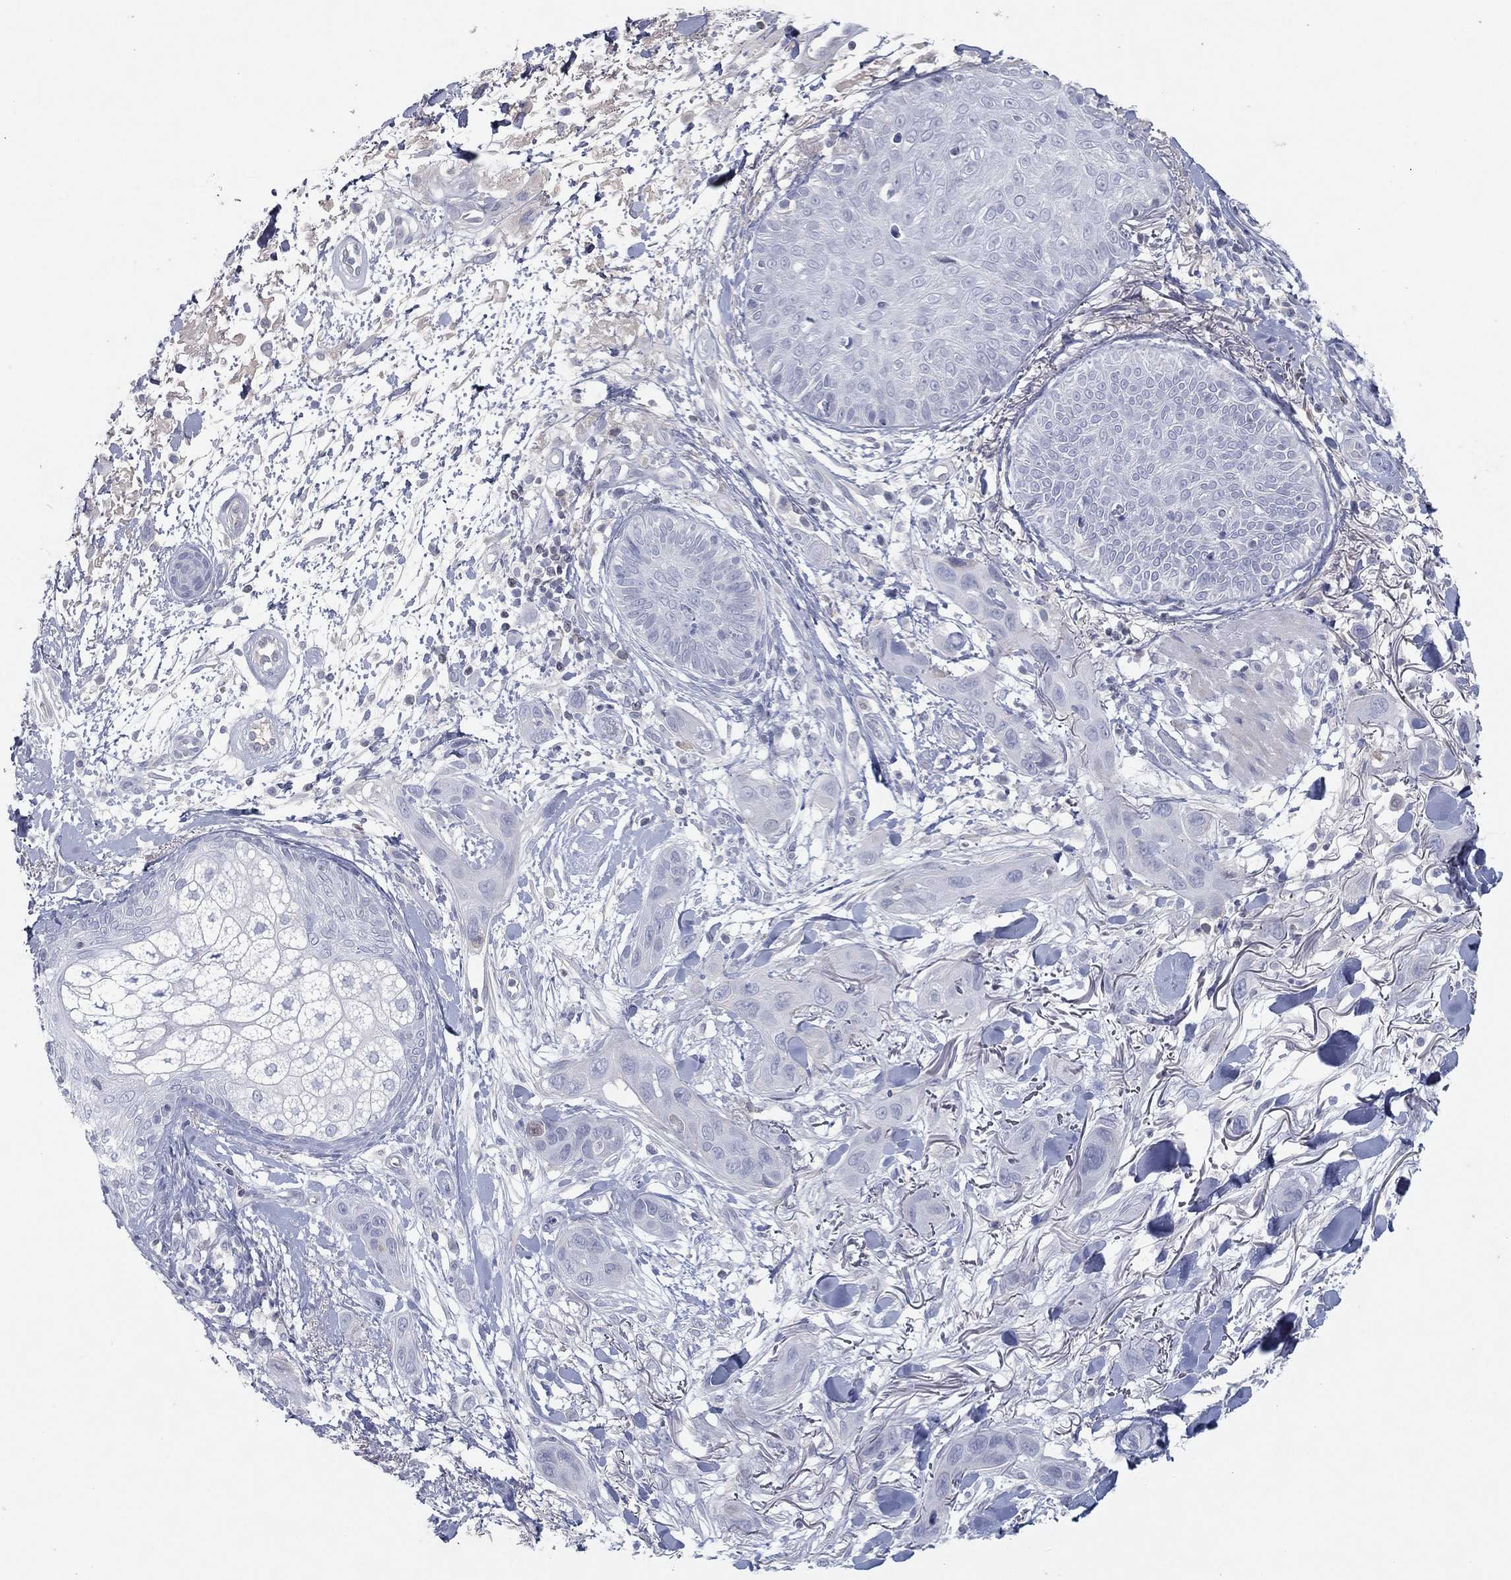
{"staining": {"intensity": "negative", "quantity": "none", "location": "none"}, "tissue": "skin cancer", "cell_type": "Tumor cells", "image_type": "cancer", "snomed": [{"axis": "morphology", "description": "Squamous cell carcinoma, NOS"}, {"axis": "topography", "description": "Skin"}], "caption": "Immunohistochemistry (IHC) of human skin cancer reveals no staining in tumor cells.", "gene": "CPT1B", "patient": {"sex": "male", "age": 78}}